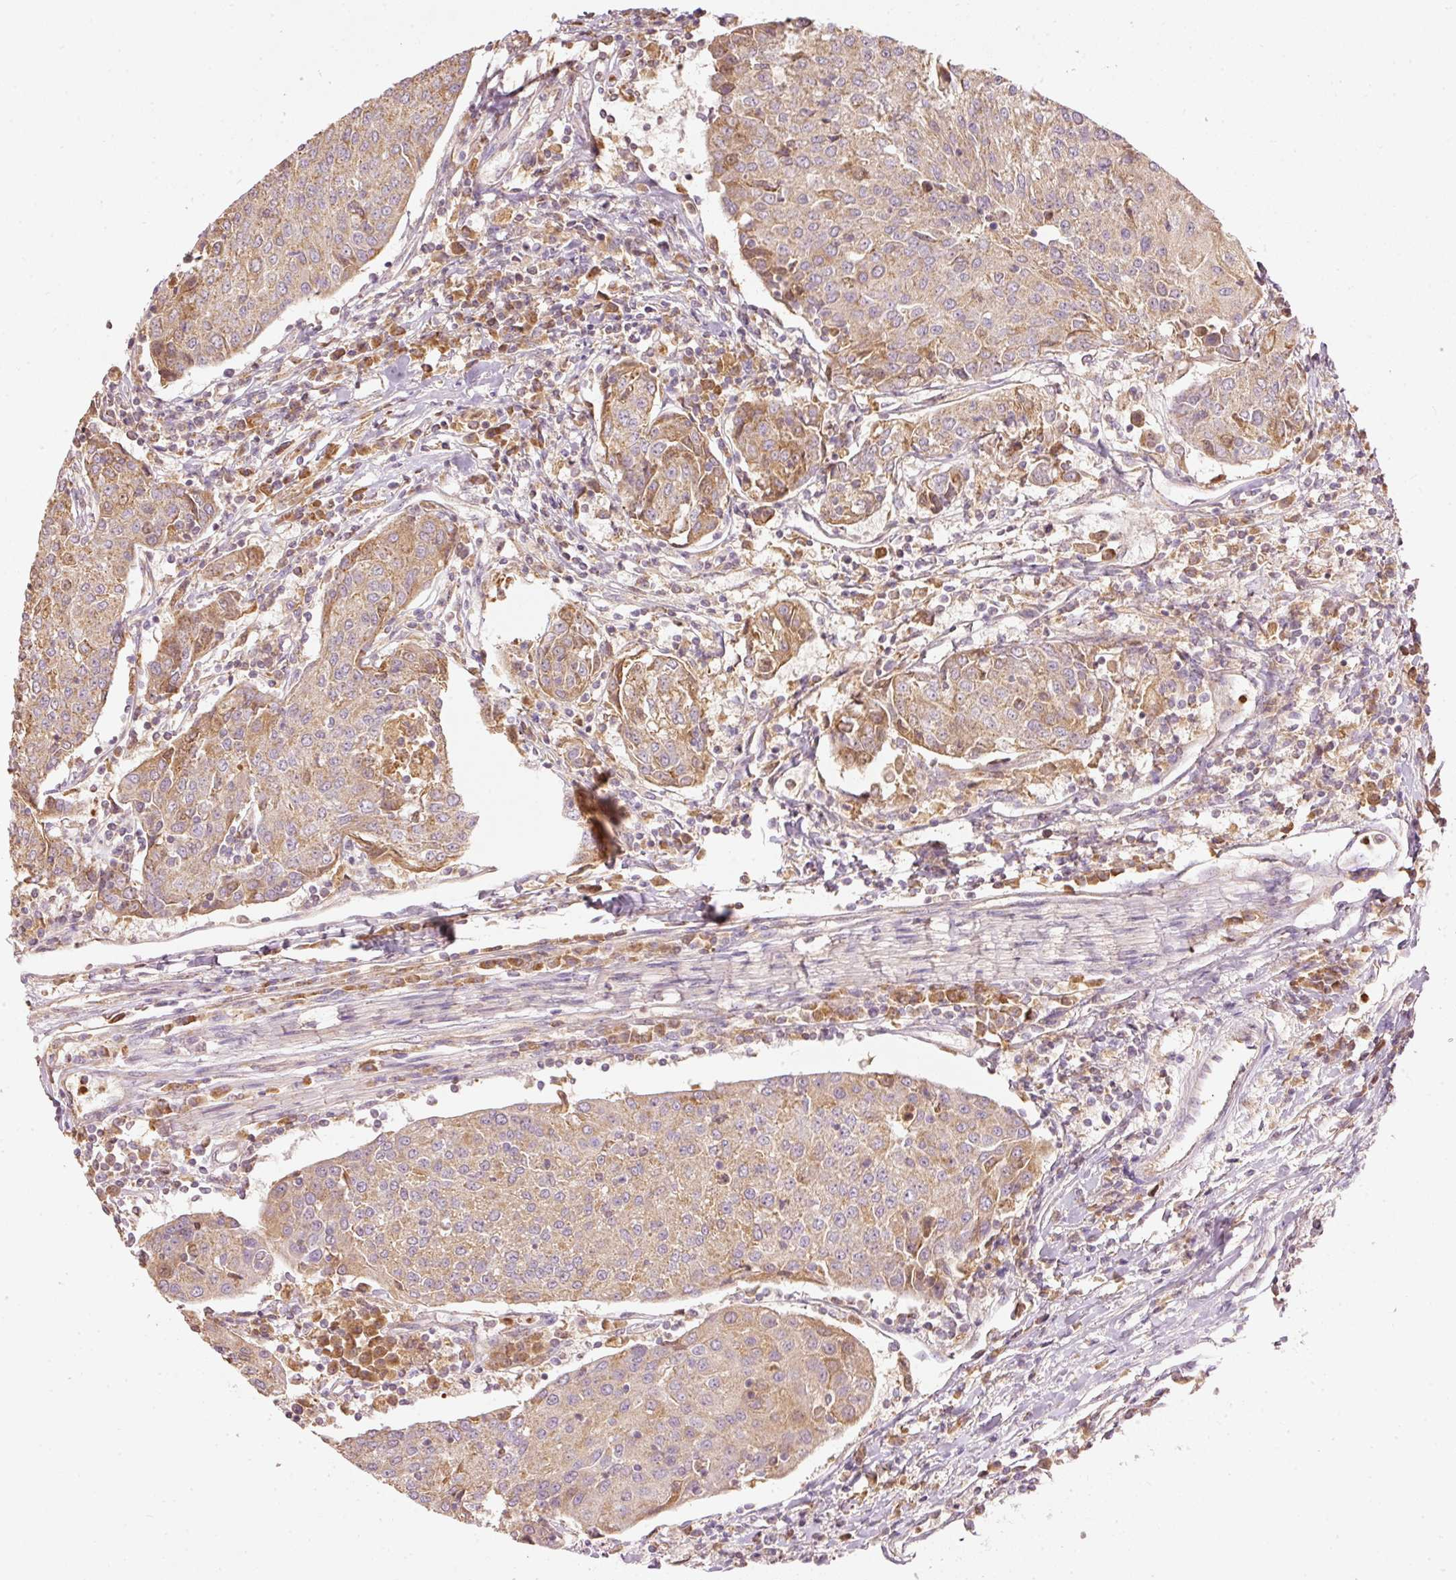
{"staining": {"intensity": "moderate", "quantity": "25%-75%", "location": "cytoplasmic/membranous"}, "tissue": "urothelial cancer", "cell_type": "Tumor cells", "image_type": "cancer", "snomed": [{"axis": "morphology", "description": "Urothelial carcinoma, High grade"}, {"axis": "topography", "description": "Urinary bladder"}], "caption": "Protein staining by IHC shows moderate cytoplasmic/membranous positivity in about 25%-75% of tumor cells in urothelial cancer.", "gene": "PSENEN", "patient": {"sex": "female", "age": 85}}